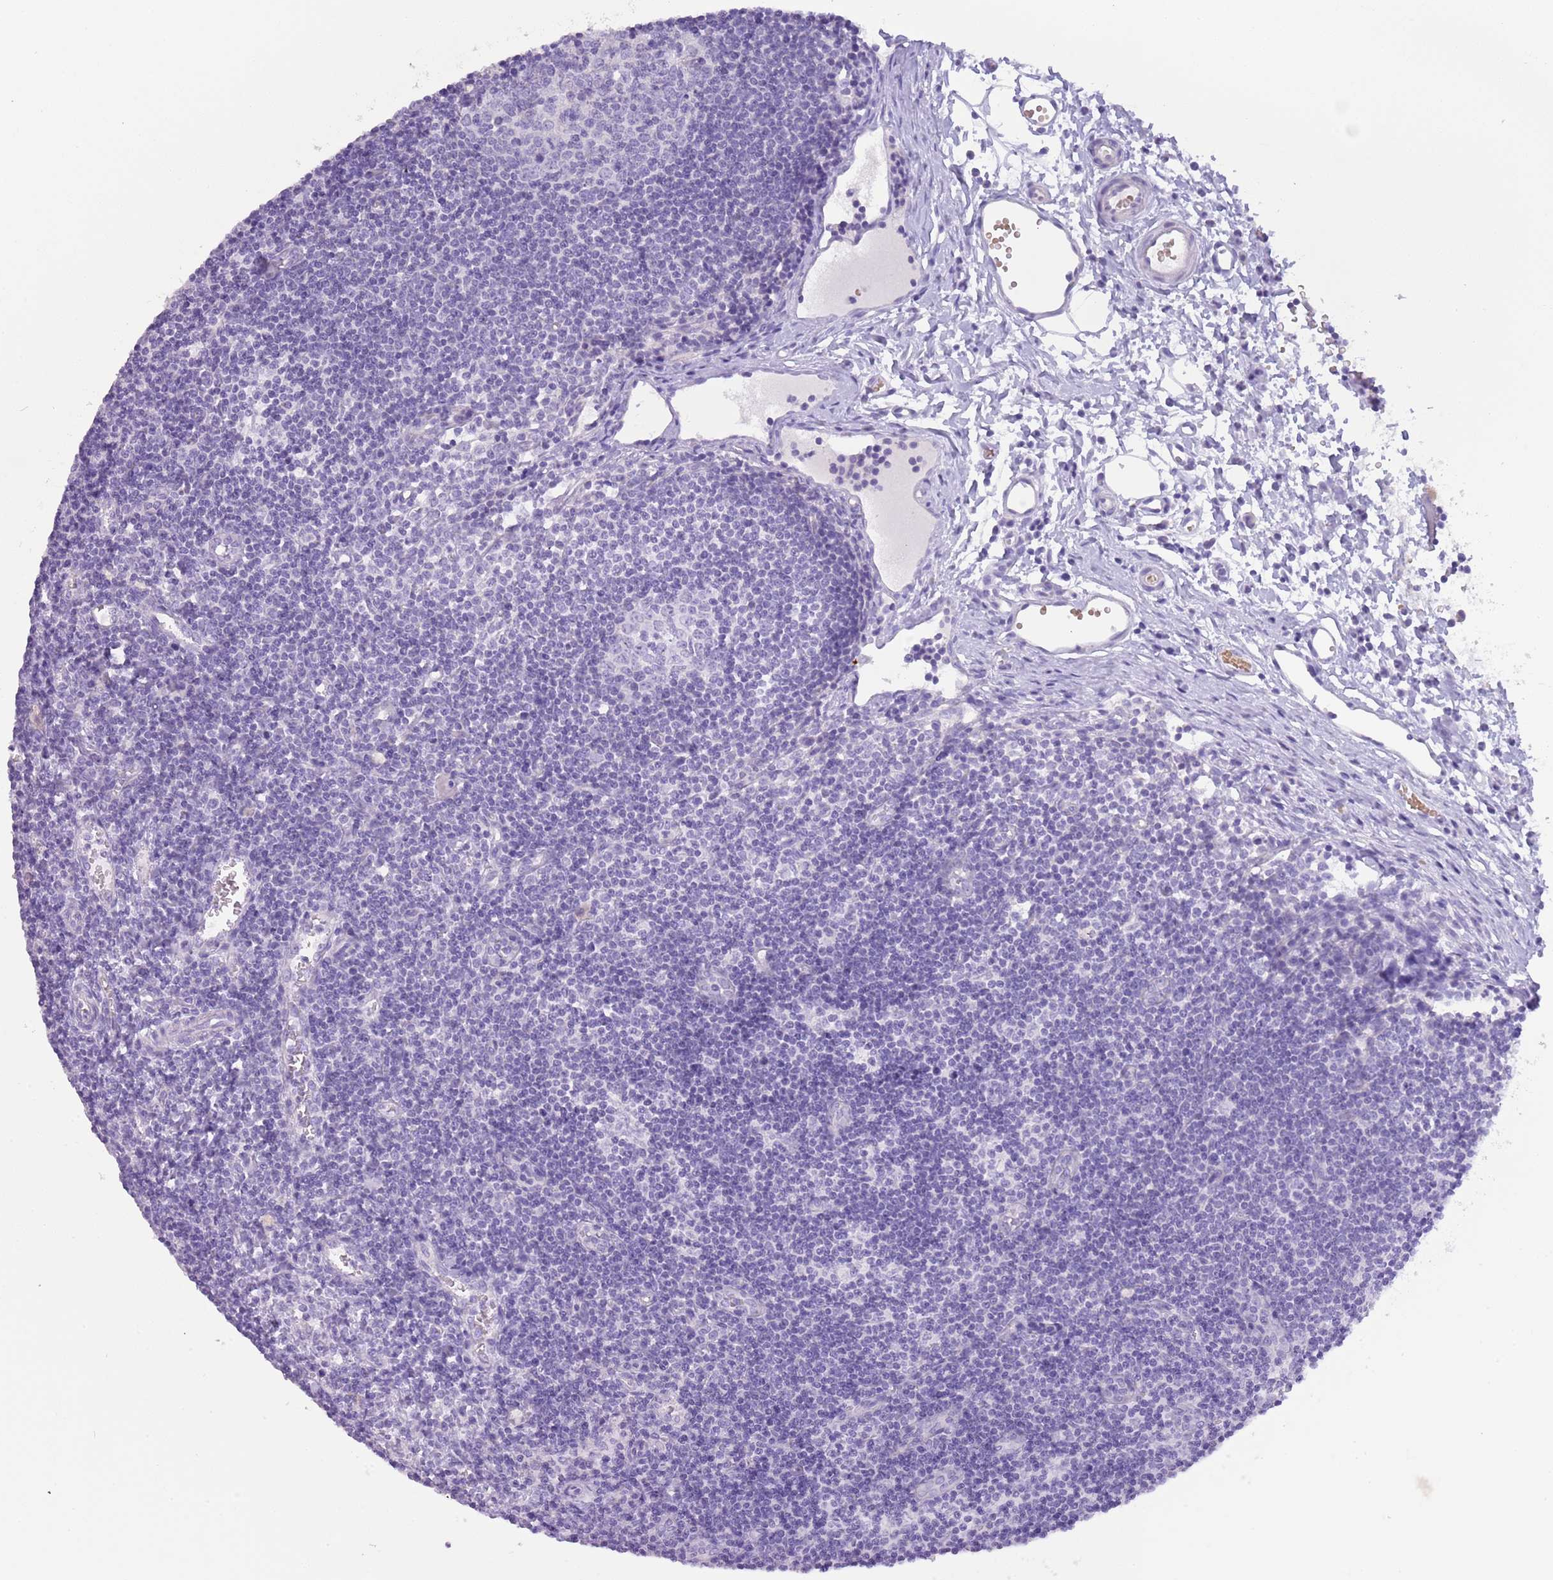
{"staining": {"intensity": "negative", "quantity": "none", "location": "none"}, "tissue": "lymph node", "cell_type": "Germinal center cells", "image_type": "normal", "snomed": [{"axis": "morphology", "description": "Normal tissue, NOS"}, {"axis": "topography", "description": "Lymph node"}], "caption": "Lymph node stained for a protein using immunohistochemistry (IHC) demonstrates no expression germinal center cells.", "gene": "ACR", "patient": {"sex": "female", "age": 37}}